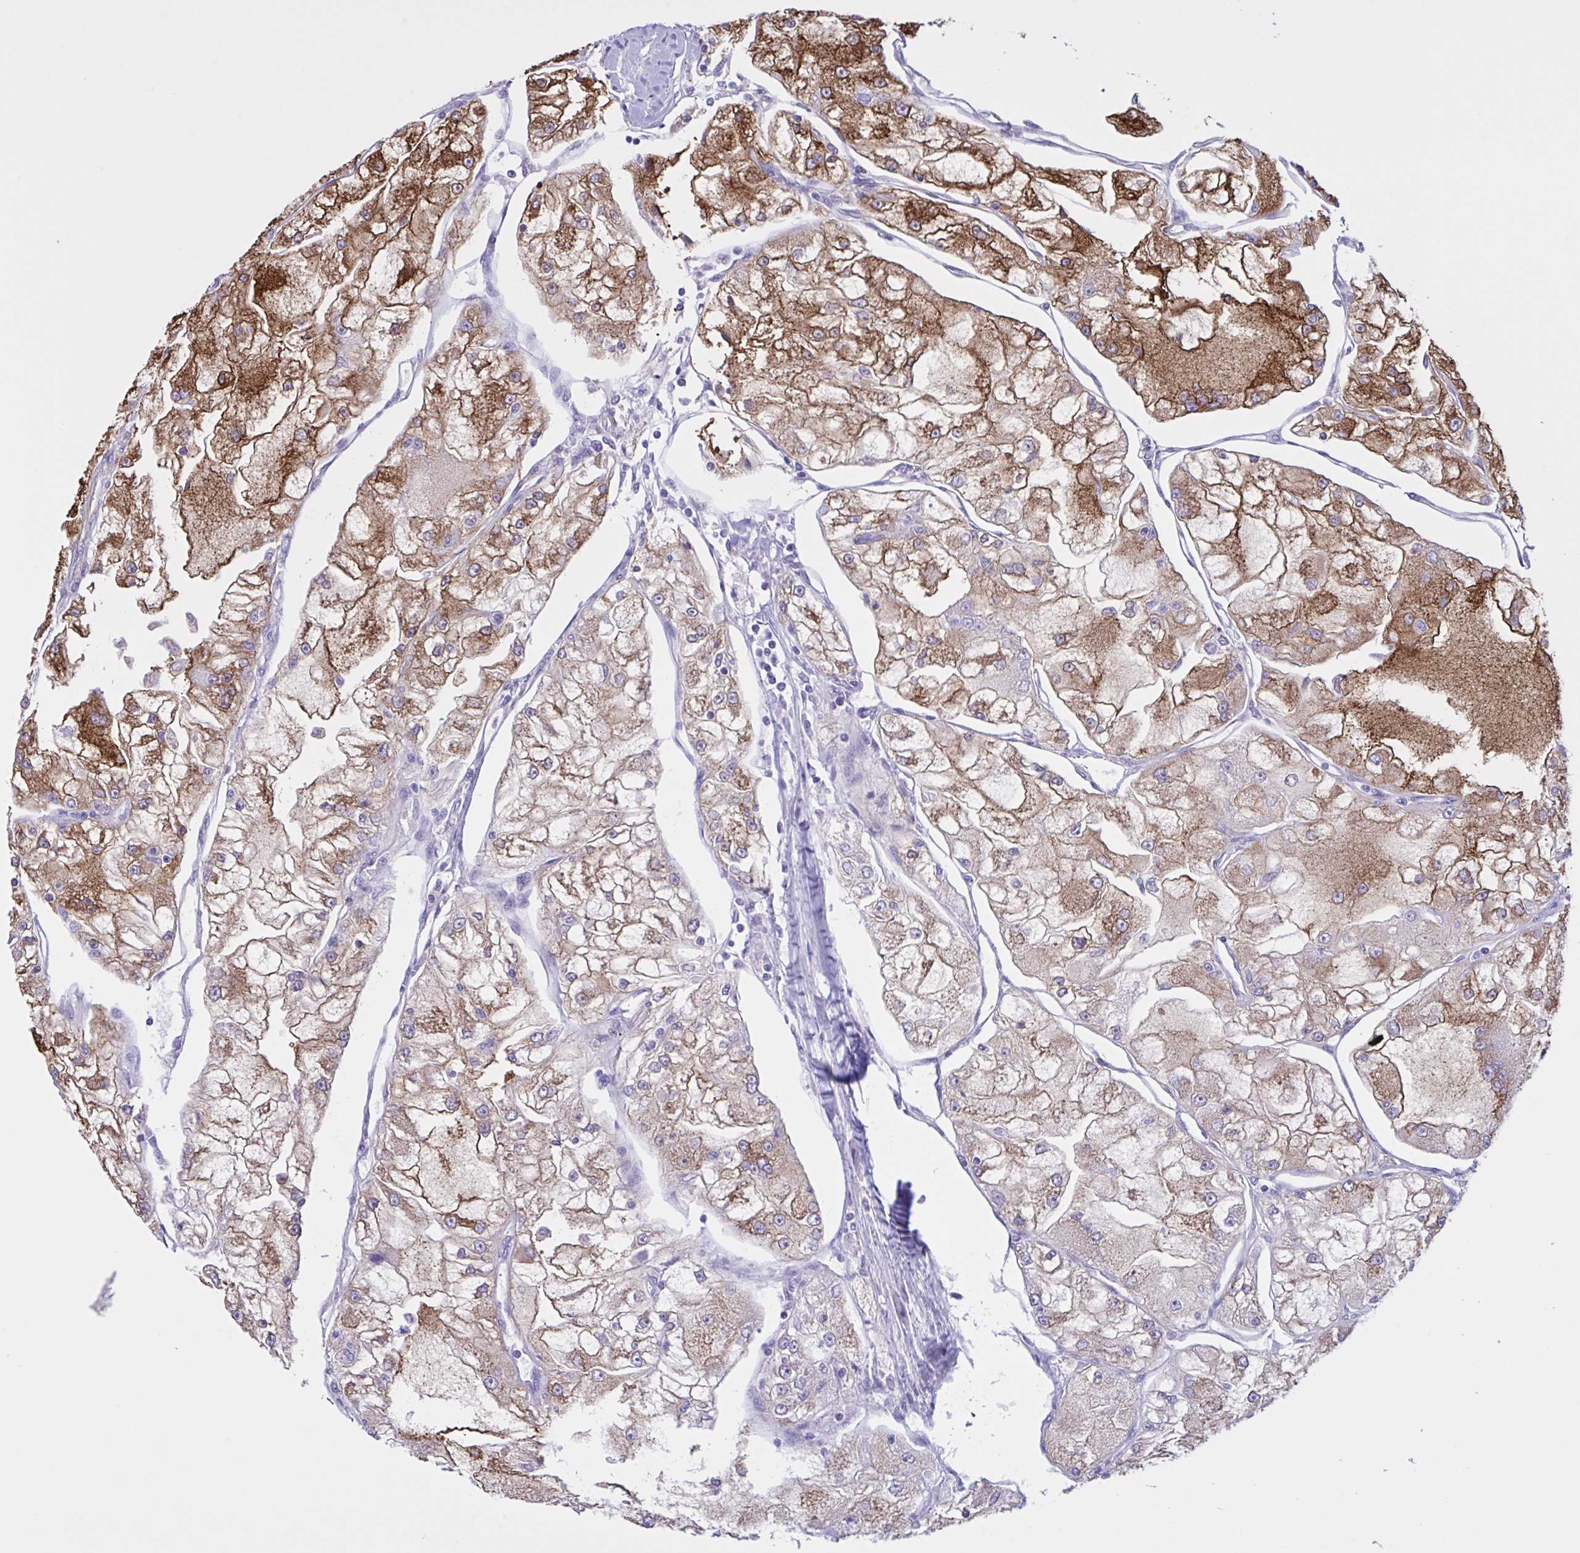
{"staining": {"intensity": "strong", "quantity": "25%-75%", "location": "cytoplasmic/membranous"}, "tissue": "renal cancer", "cell_type": "Tumor cells", "image_type": "cancer", "snomed": [{"axis": "morphology", "description": "Adenocarcinoma, NOS"}, {"axis": "topography", "description": "Kidney"}], "caption": "Immunohistochemical staining of renal adenocarcinoma demonstrates strong cytoplasmic/membranous protein staining in approximately 25%-75% of tumor cells.", "gene": "OR51M1", "patient": {"sex": "female", "age": 72}}